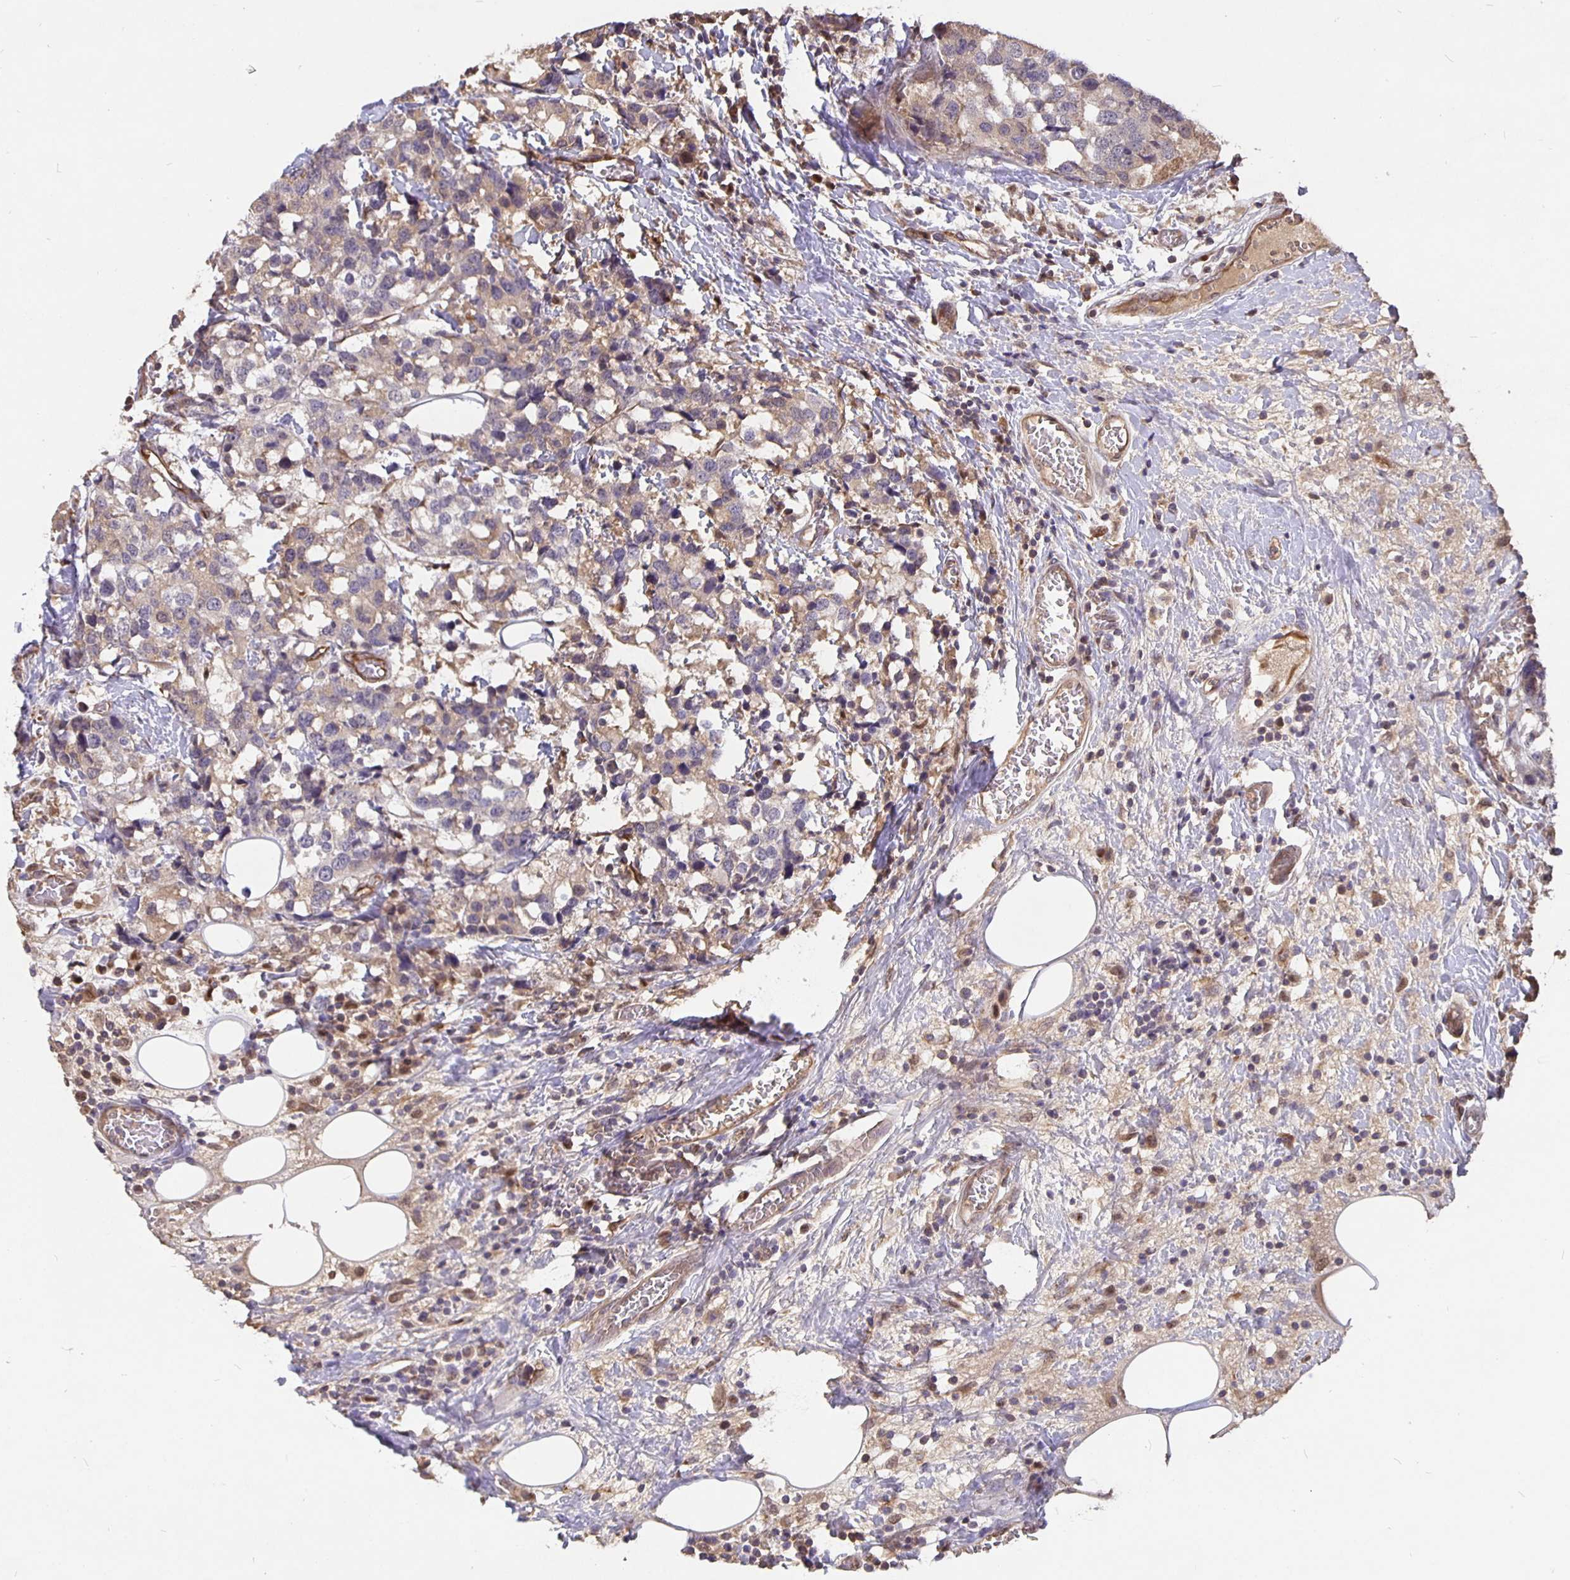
{"staining": {"intensity": "weak", "quantity": "<25%", "location": "cytoplasmic/membranous"}, "tissue": "breast cancer", "cell_type": "Tumor cells", "image_type": "cancer", "snomed": [{"axis": "morphology", "description": "Lobular carcinoma"}, {"axis": "topography", "description": "Breast"}], "caption": "This is an IHC histopathology image of human breast cancer (lobular carcinoma). There is no expression in tumor cells.", "gene": "NOG", "patient": {"sex": "female", "age": 59}}